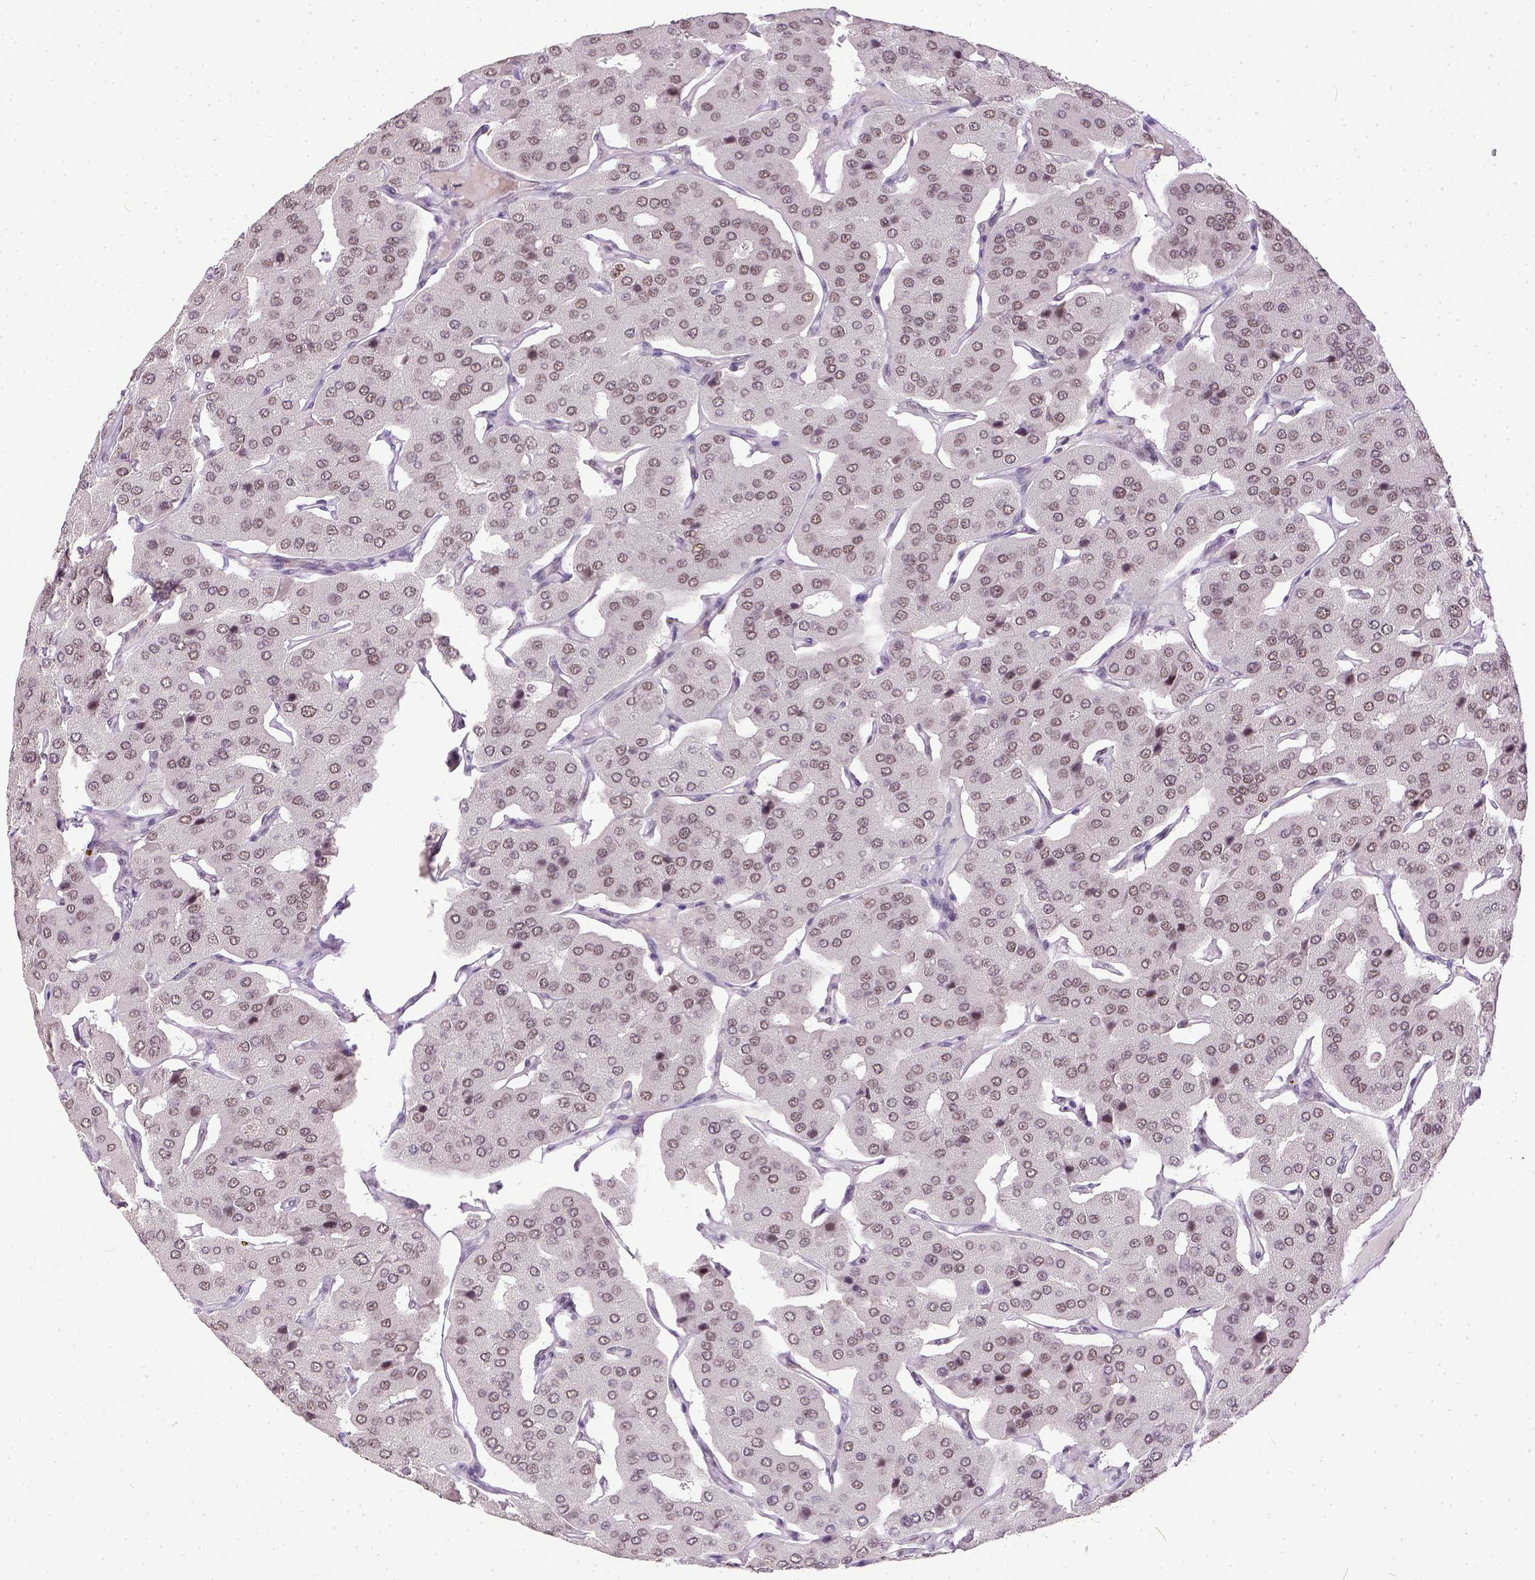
{"staining": {"intensity": "weak", "quantity": ">75%", "location": "nuclear"}, "tissue": "parathyroid gland", "cell_type": "Glandular cells", "image_type": "normal", "snomed": [{"axis": "morphology", "description": "Normal tissue, NOS"}, {"axis": "morphology", "description": "Adenoma, NOS"}, {"axis": "topography", "description": "Parathyroid gland"}], "caption": "IHC (DAB) staining of unremarkable parathyroid gland shows weak nuclear protein expression in about >75% of glandular cells. (Stains: DAB in brown, nuclei in blue, Microscopy: brightfield microscopy at high magnification).", "gene": "ERCC1", "patient": {"sex": "female", "age": 86}}